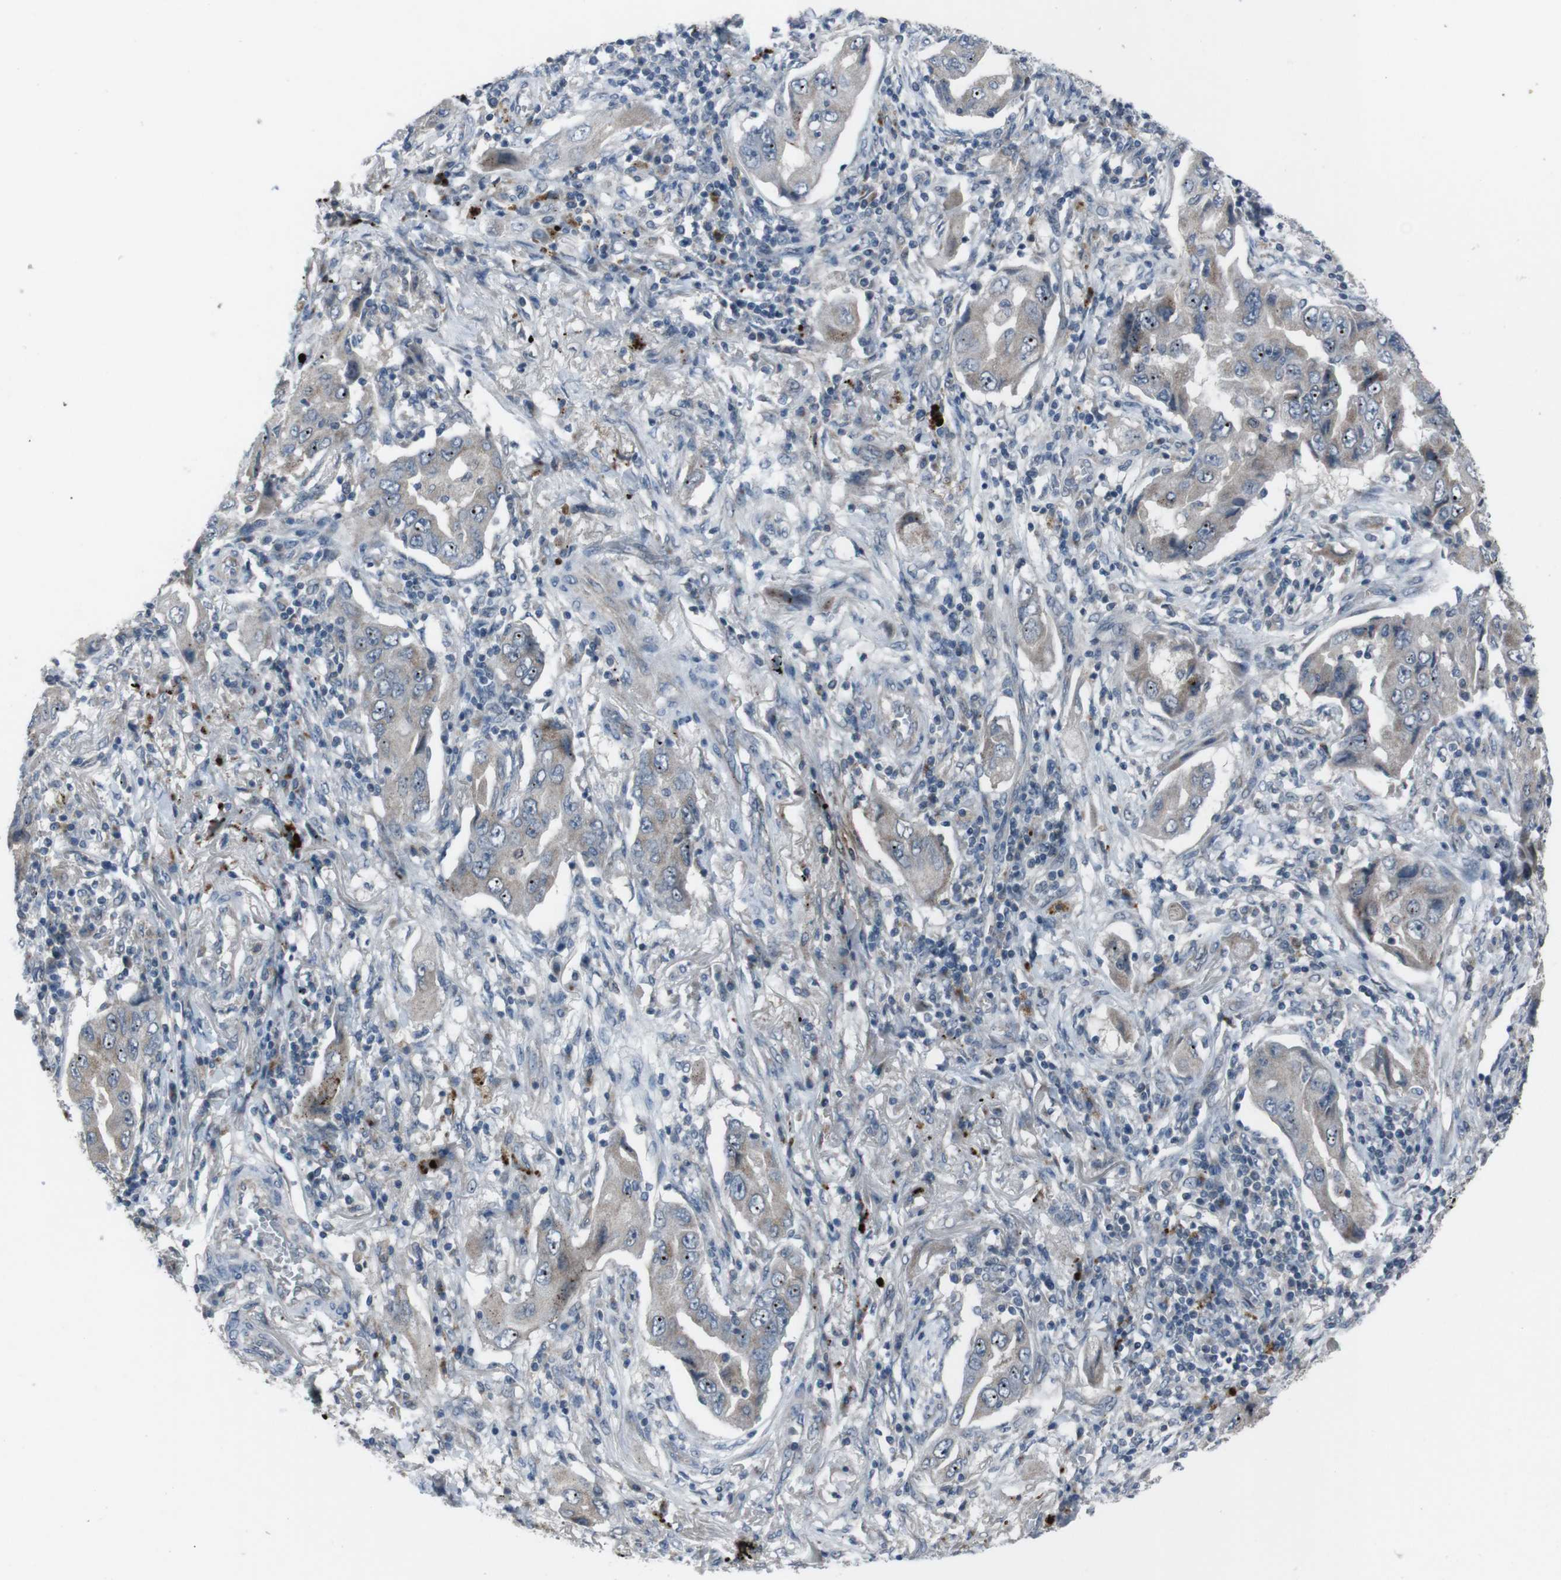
{"staining": {"intensity": "strong", "quantity": ">75%", "location": "cytoplasmic/membranous,nuclear"}, "tissue": "lung cancer", "cell_type": "Tumor cells", "image_type": "cancer", "snomed": [{"axis": "morphology", "description": "Adenocarcinoma, NOS"}, {"axis": "topography", "description": "Lung"}], "caption": "Immunohistochemistry micrograph of neoplastic tissue: lung adenocarcinoma stained using immunohistochemistry (IHC) exhibits high levels of strong protein expression localized specifically in the cytoplasmic/membranous and nuclear of tumor cells, appearing as a cytoplasmic/membranous and nuclear brown color.", "gene": "EFNA5", "patient": {"sex": "female", "age": 65}}